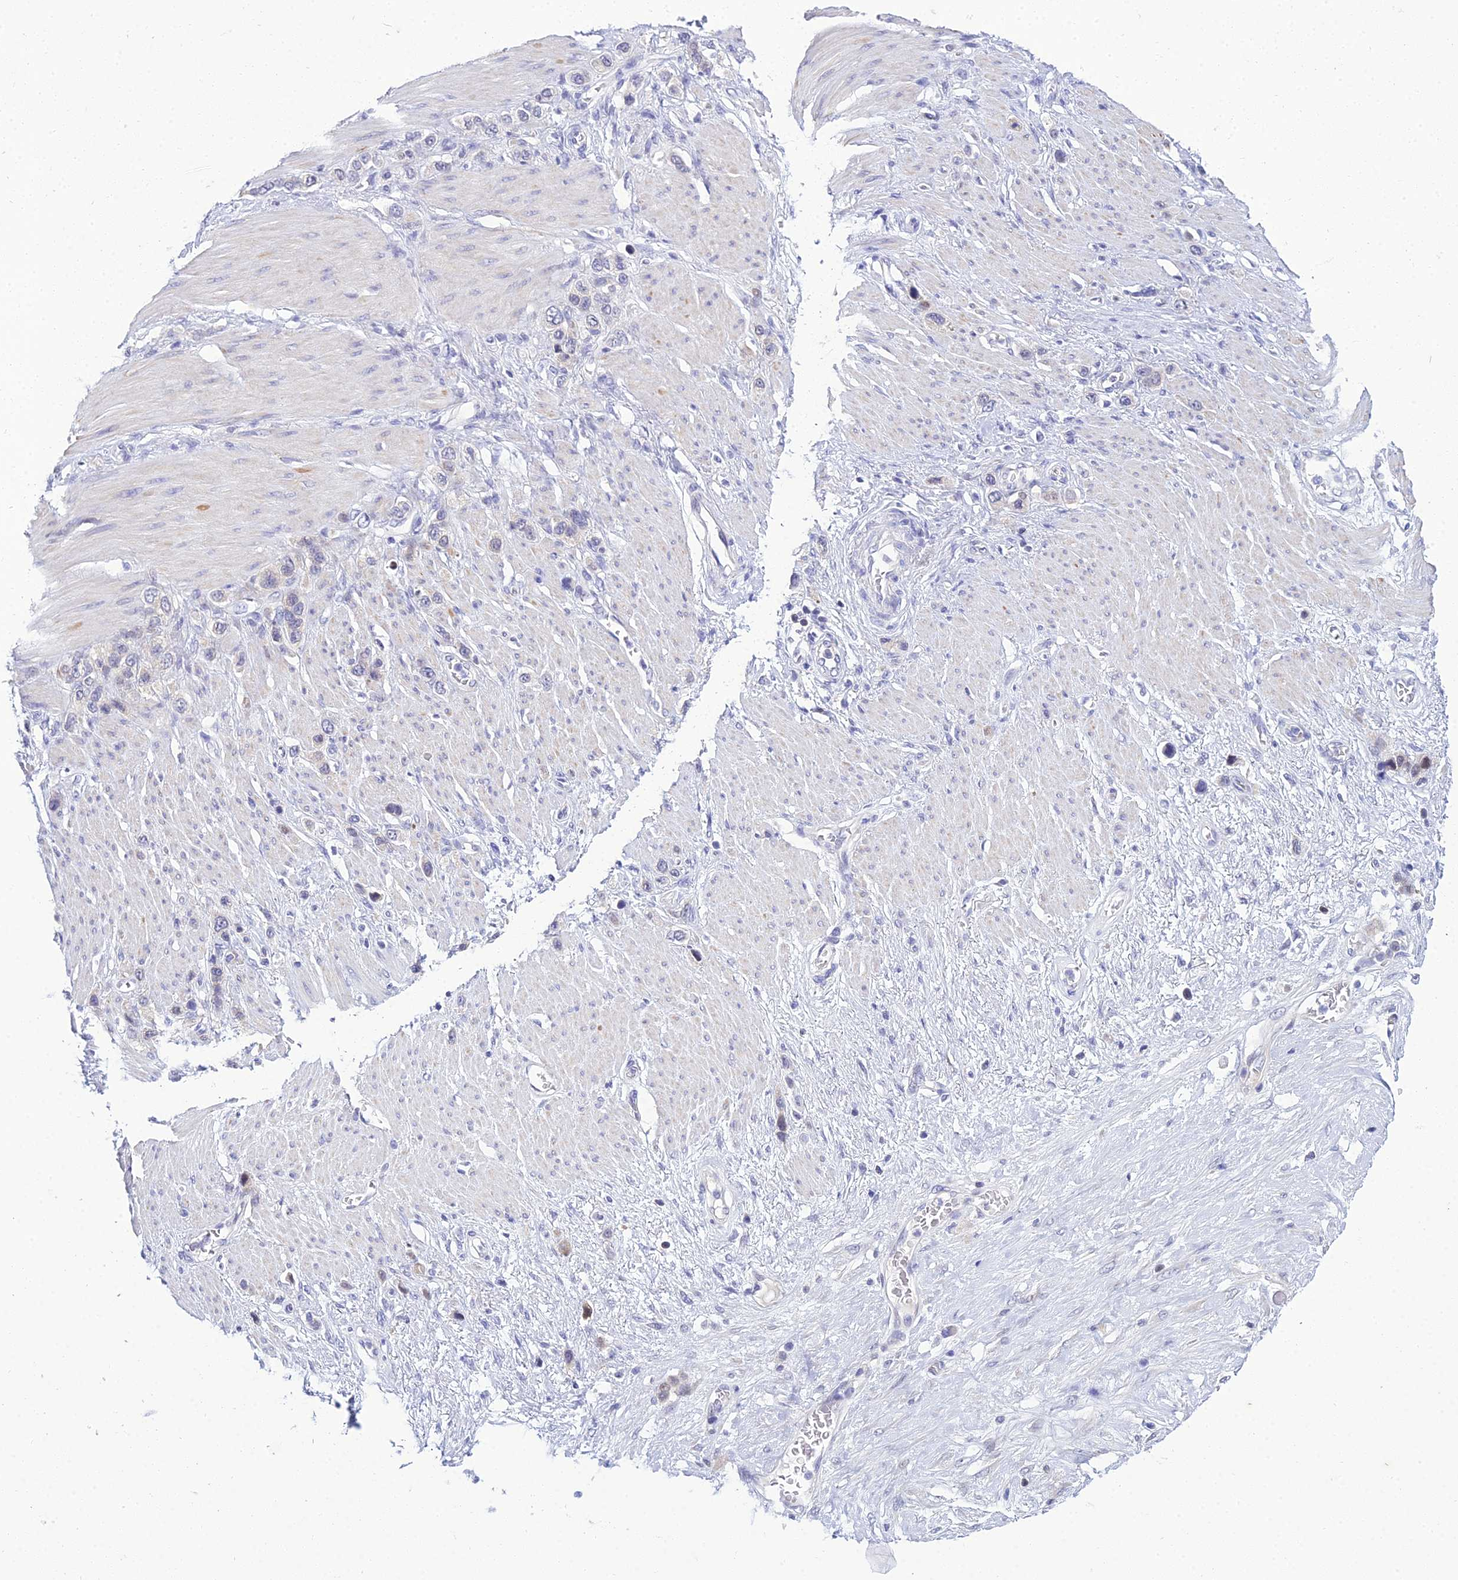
{"staining": {"intensity": "negative", "quantity": "none", "location": "none"}, "tissue": "stomach cancer", "cell_type": "Tumor cells", "image_type": "cancer", "snomed": [{"axis": "morphology", "description": "Adenocarcinoma, NOS"}, {"axis": "morphology", "description": "Adenocarcinoma, High grade"}, {"axis": "topography", "description": "Stomach, upper"}, {"axis": "topography", "description": "Stomach, lower"}], "caption": "High power microscopy histopathology image of an immunohistochemistry (IHC) micrograph of adenocarcinoma (high-grade) (stomach), revealing no significant staining in tumor cells.", "gene": "ZMIZ1", "patient": {"sex": "female", "age": 65}}